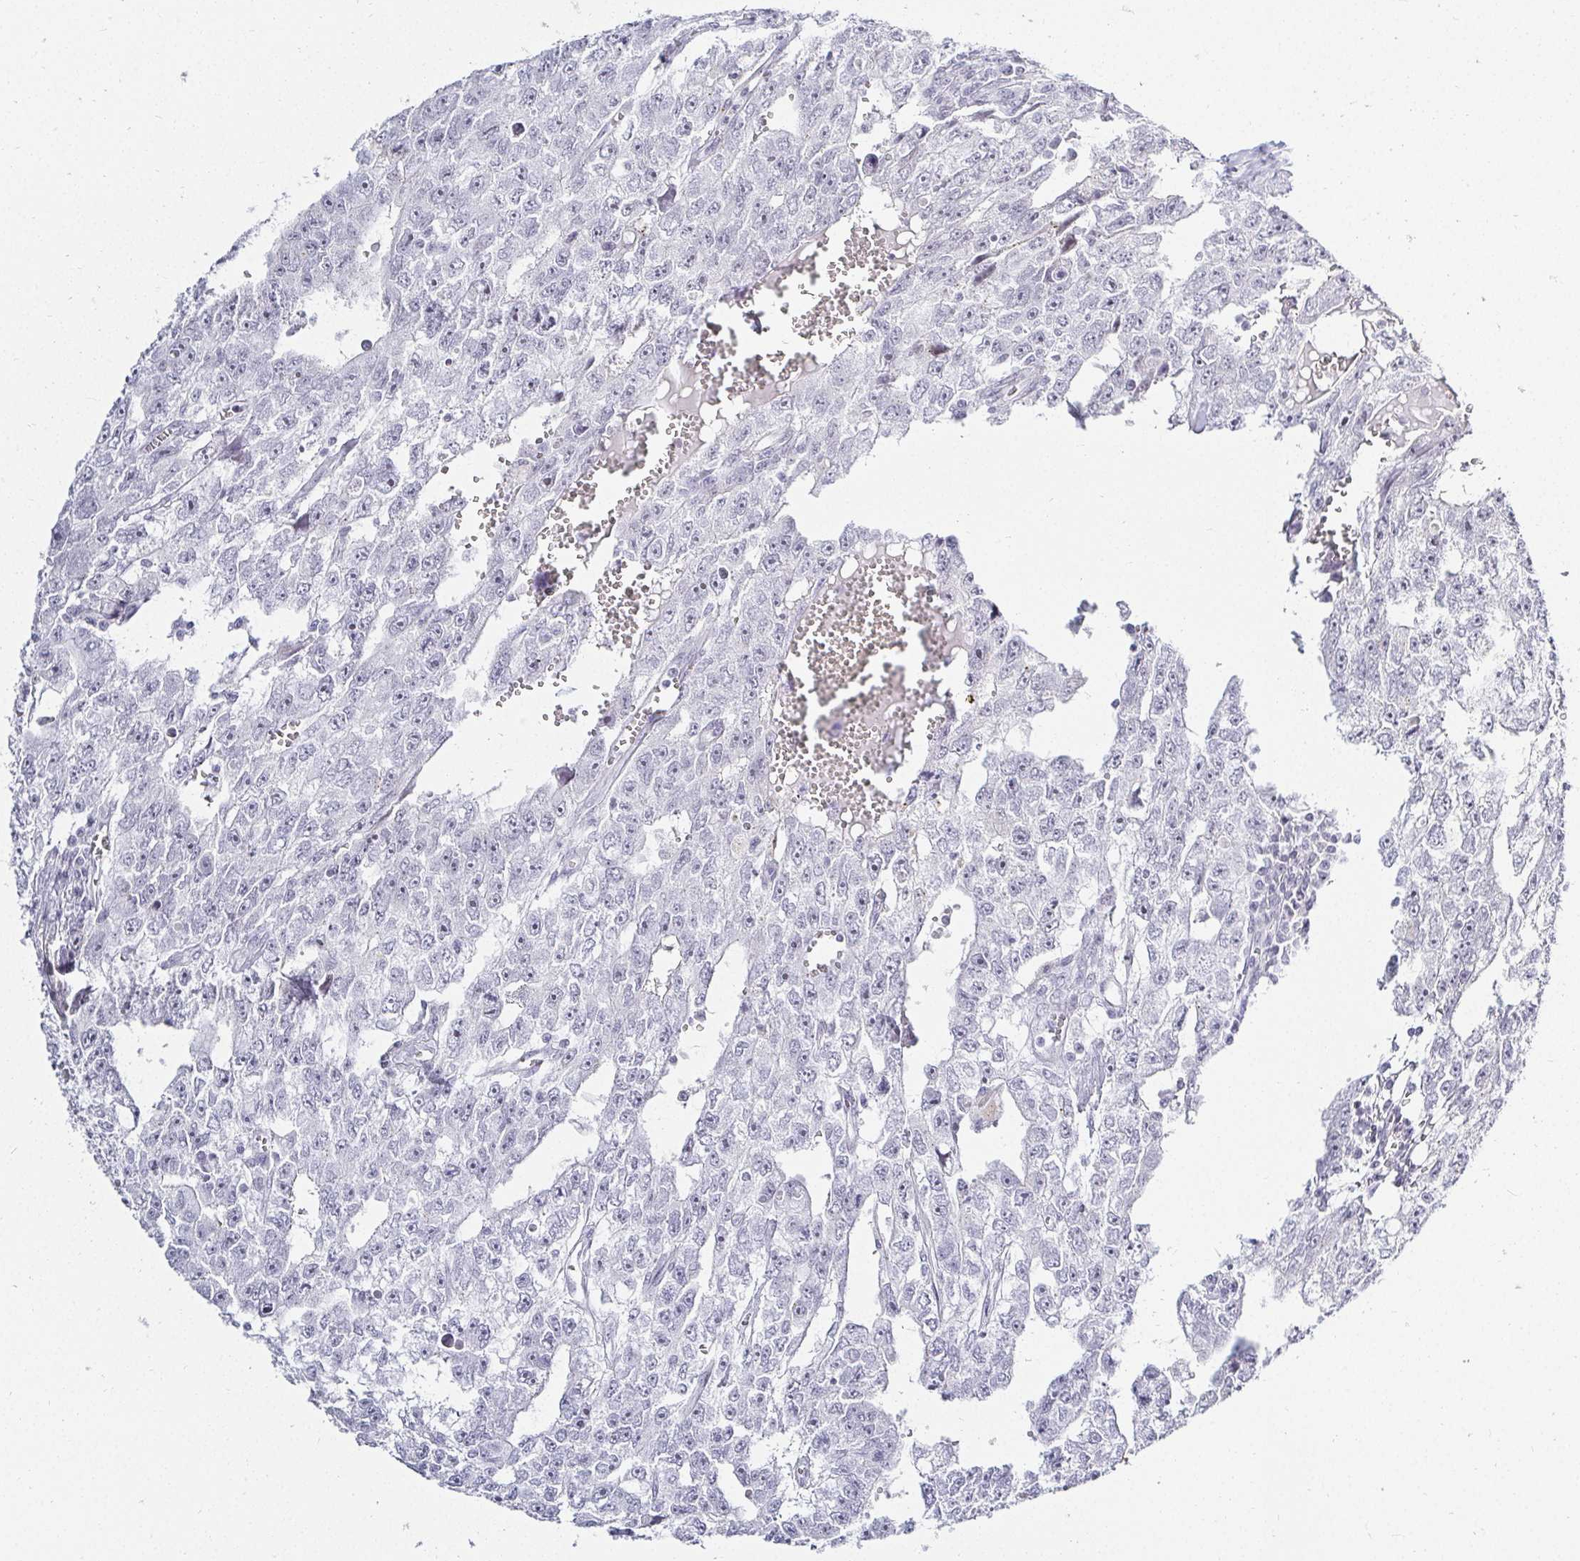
{"staining": {"intensity": "negative", "quantity": "none", "location": "none"}, "tissue": "testis cancer", "cell_type": "Tumor cells", "image_type": "cancer", "snomed": [{"axis": "morphology", "description": "Carcinoma, Embryonal, NOS"}, {"axis": "topography", "description": "Testis"}], "caption": "A high-resolution image shows IHC staining of embryonal carcinoma (testis), which shows no significant expression in tumor cells. Brightfield microscopy of immunohistochemistry stained with DAB (3,3'-diaminobenzidine) (brown) and hematoxylin (blue), captured at high magnification.", "gene": "ACAN", "patient": {"sex": "male", "age": 20}}